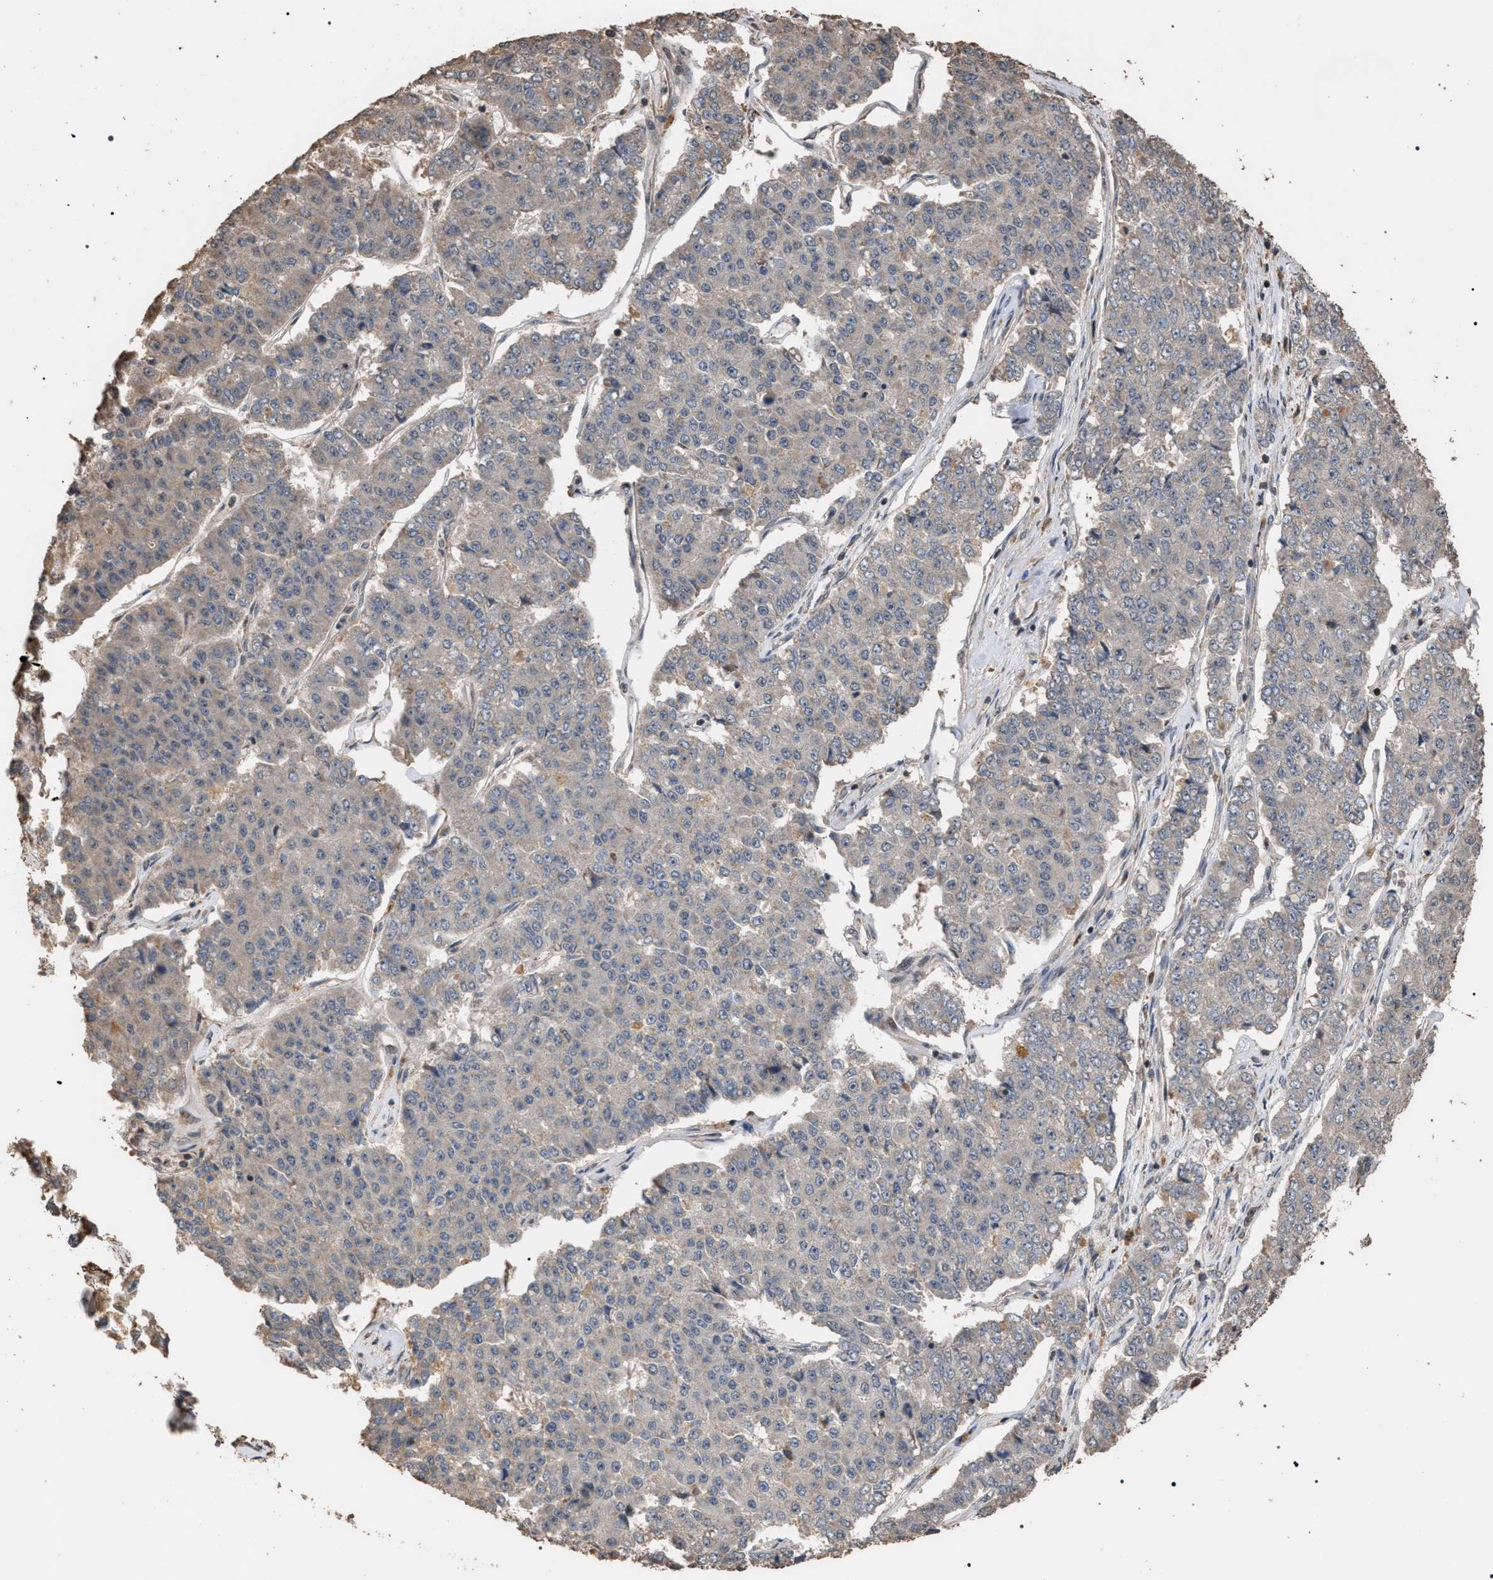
{"staining": {"intensity": "negative", "quantity": "none", "location": "none"}, "tissue": "pancreatic cancer", "cell_type": "Tumor cells", "image_type": "cancer", "snomed": [{"axis": "morphology", "description": "Adenocarcinoma, NOS"}, {"axis": "topography", "description": "Pancreas"}], "caption": "A micrograph of pancreatic cancer (adenocarcinoma) stained for a protein exhibits no brown staining in tumor cells.", "gene": "NAA35", "patient": {"sex": "male", "age": 50}}